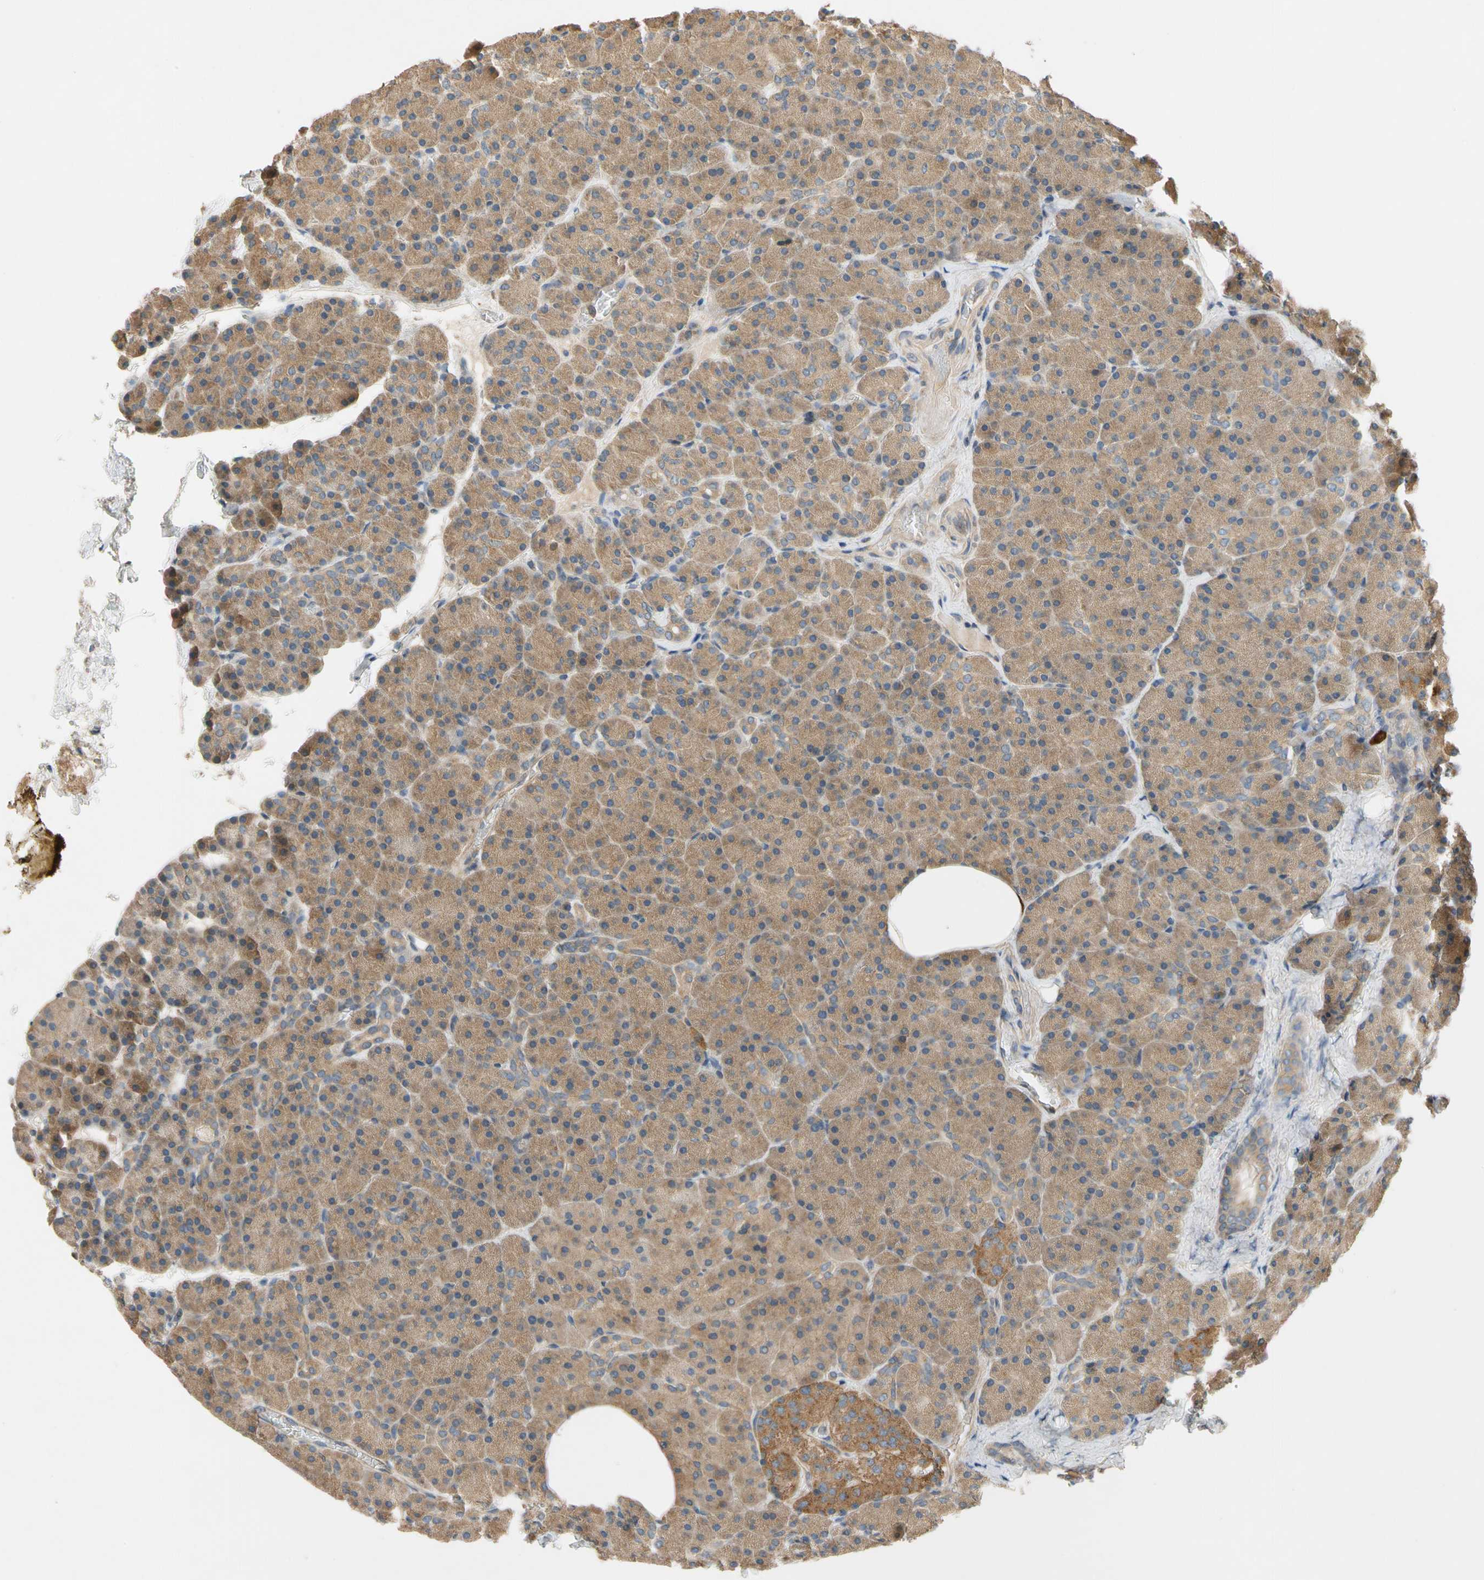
{"staining": {"intensity": "moderate", "quantity": ">75%", "location": "cytoplasmic/membranous"}, "tissue": "pancreas", "cell_type": "Exocrine glandular cells", "image_type": "normal", "snomed": [{"axis": "morphology", "description": "Normal tissue, NOS"}, {"axis": "topography", "description": "Pancreas"}], "caption": "Immunohistochemistry (DAB) staining of unremarkable pancreas exhibits moderate cytoplasmic/membranous protein staining in about >75% of exocrine glandular cells.", "gene": "USP12", "patient": {"sex": "female", "age": 35}}